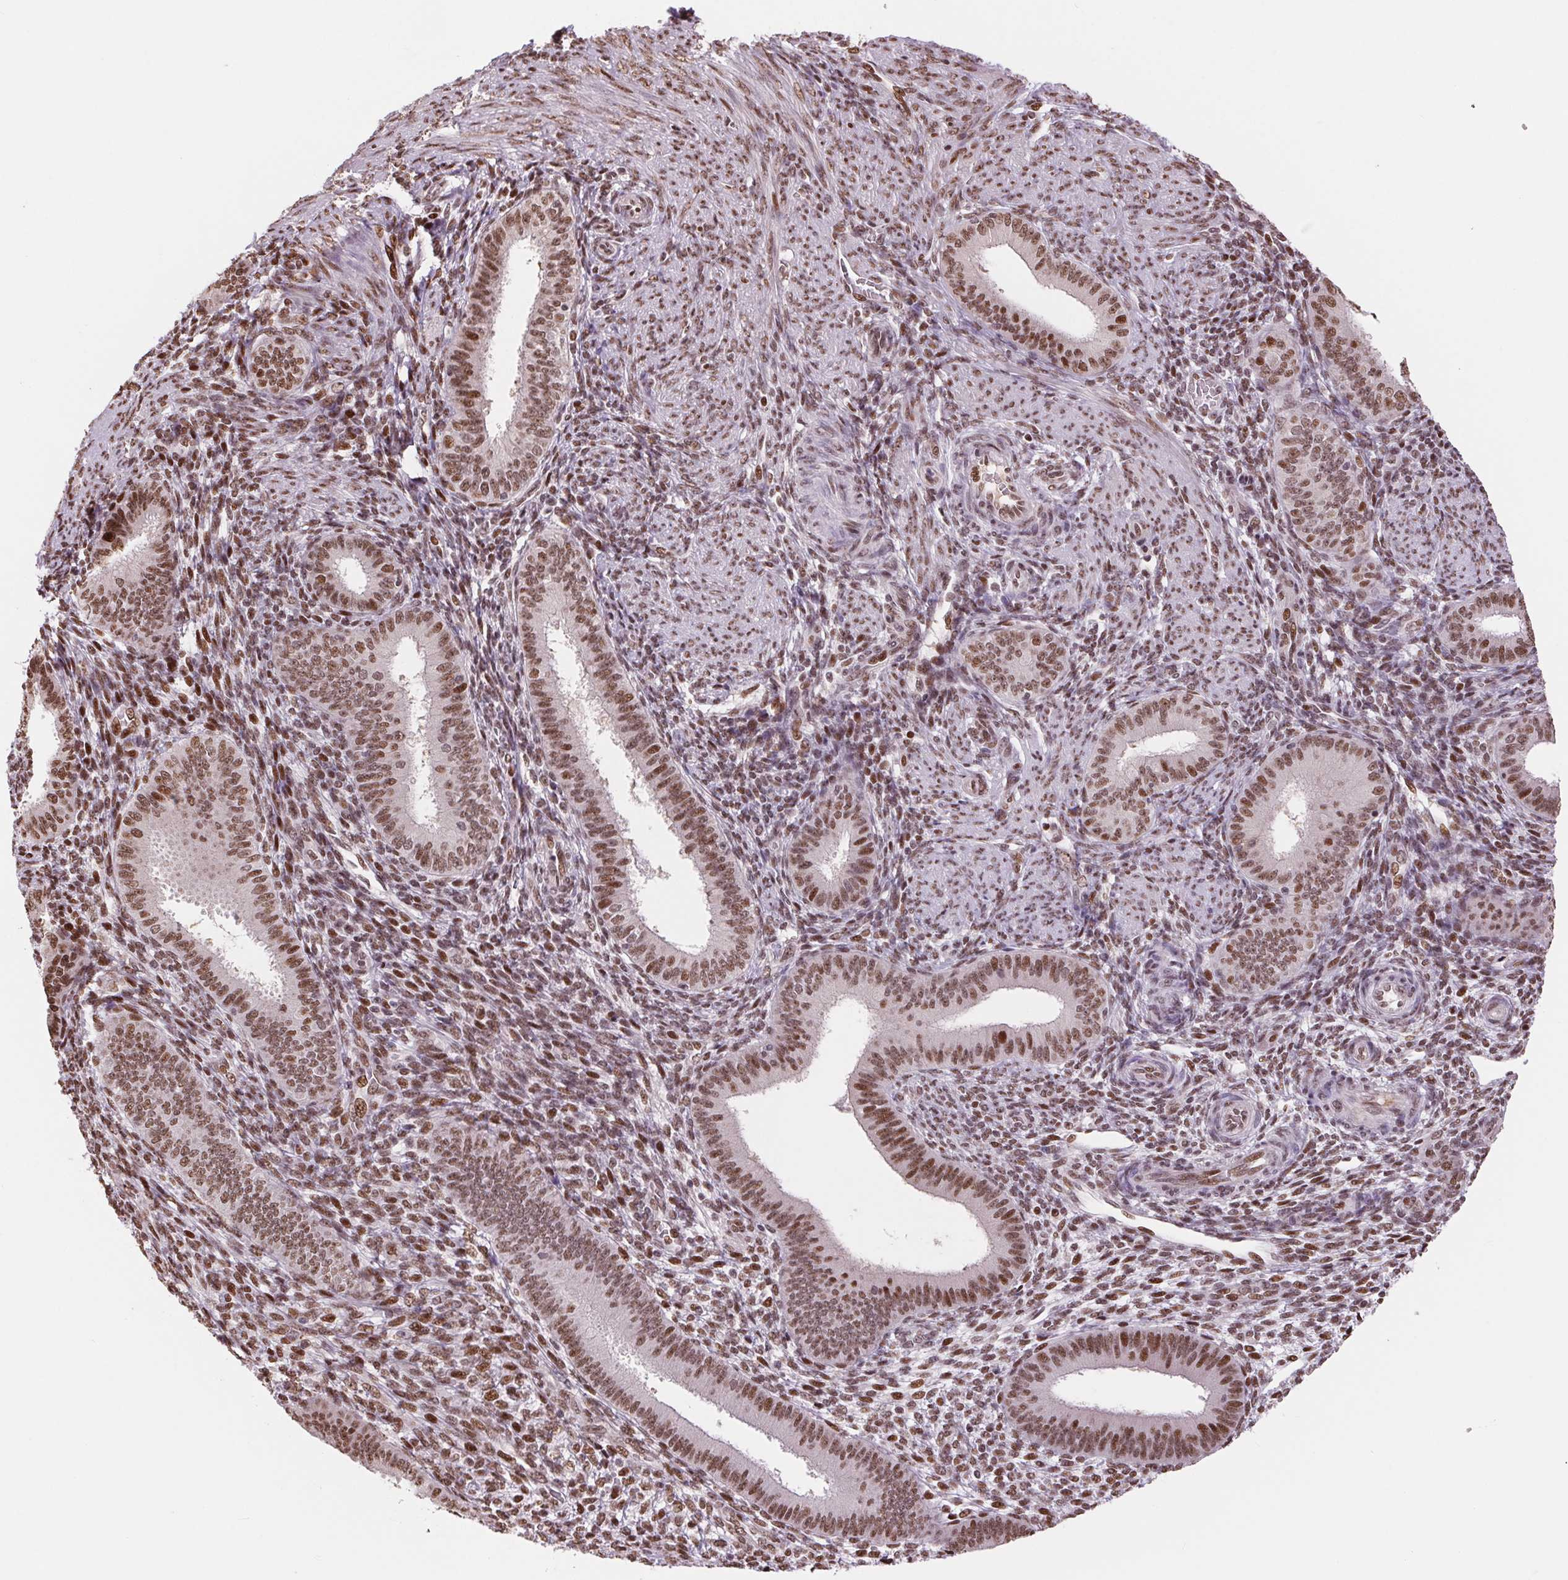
{"staining": {"intensity": "moderate", "quantity": ">75%", "location": "nuclear"}, "tissue": "endometrium", "cell_type": "Cells in endometrial stroma", "image_type": "normal", "snomed": [{"axis": "morphology", "description": "Normal tissue, NOS"}, {"axis": "topography", "description": "Endometrium"}], "caption": "The histopathology image exhibits staining of unremarkable endometrium, revealing moderate nuclear protein expression (brown color) within cells in endometrial stroma. The staining was performed using DAB, with brown indicating positive protein expression. Nuclei are stained blue with hematoxylin.", "gene": "RAD23A", "patient": {"sex": "female", "age": 39}}